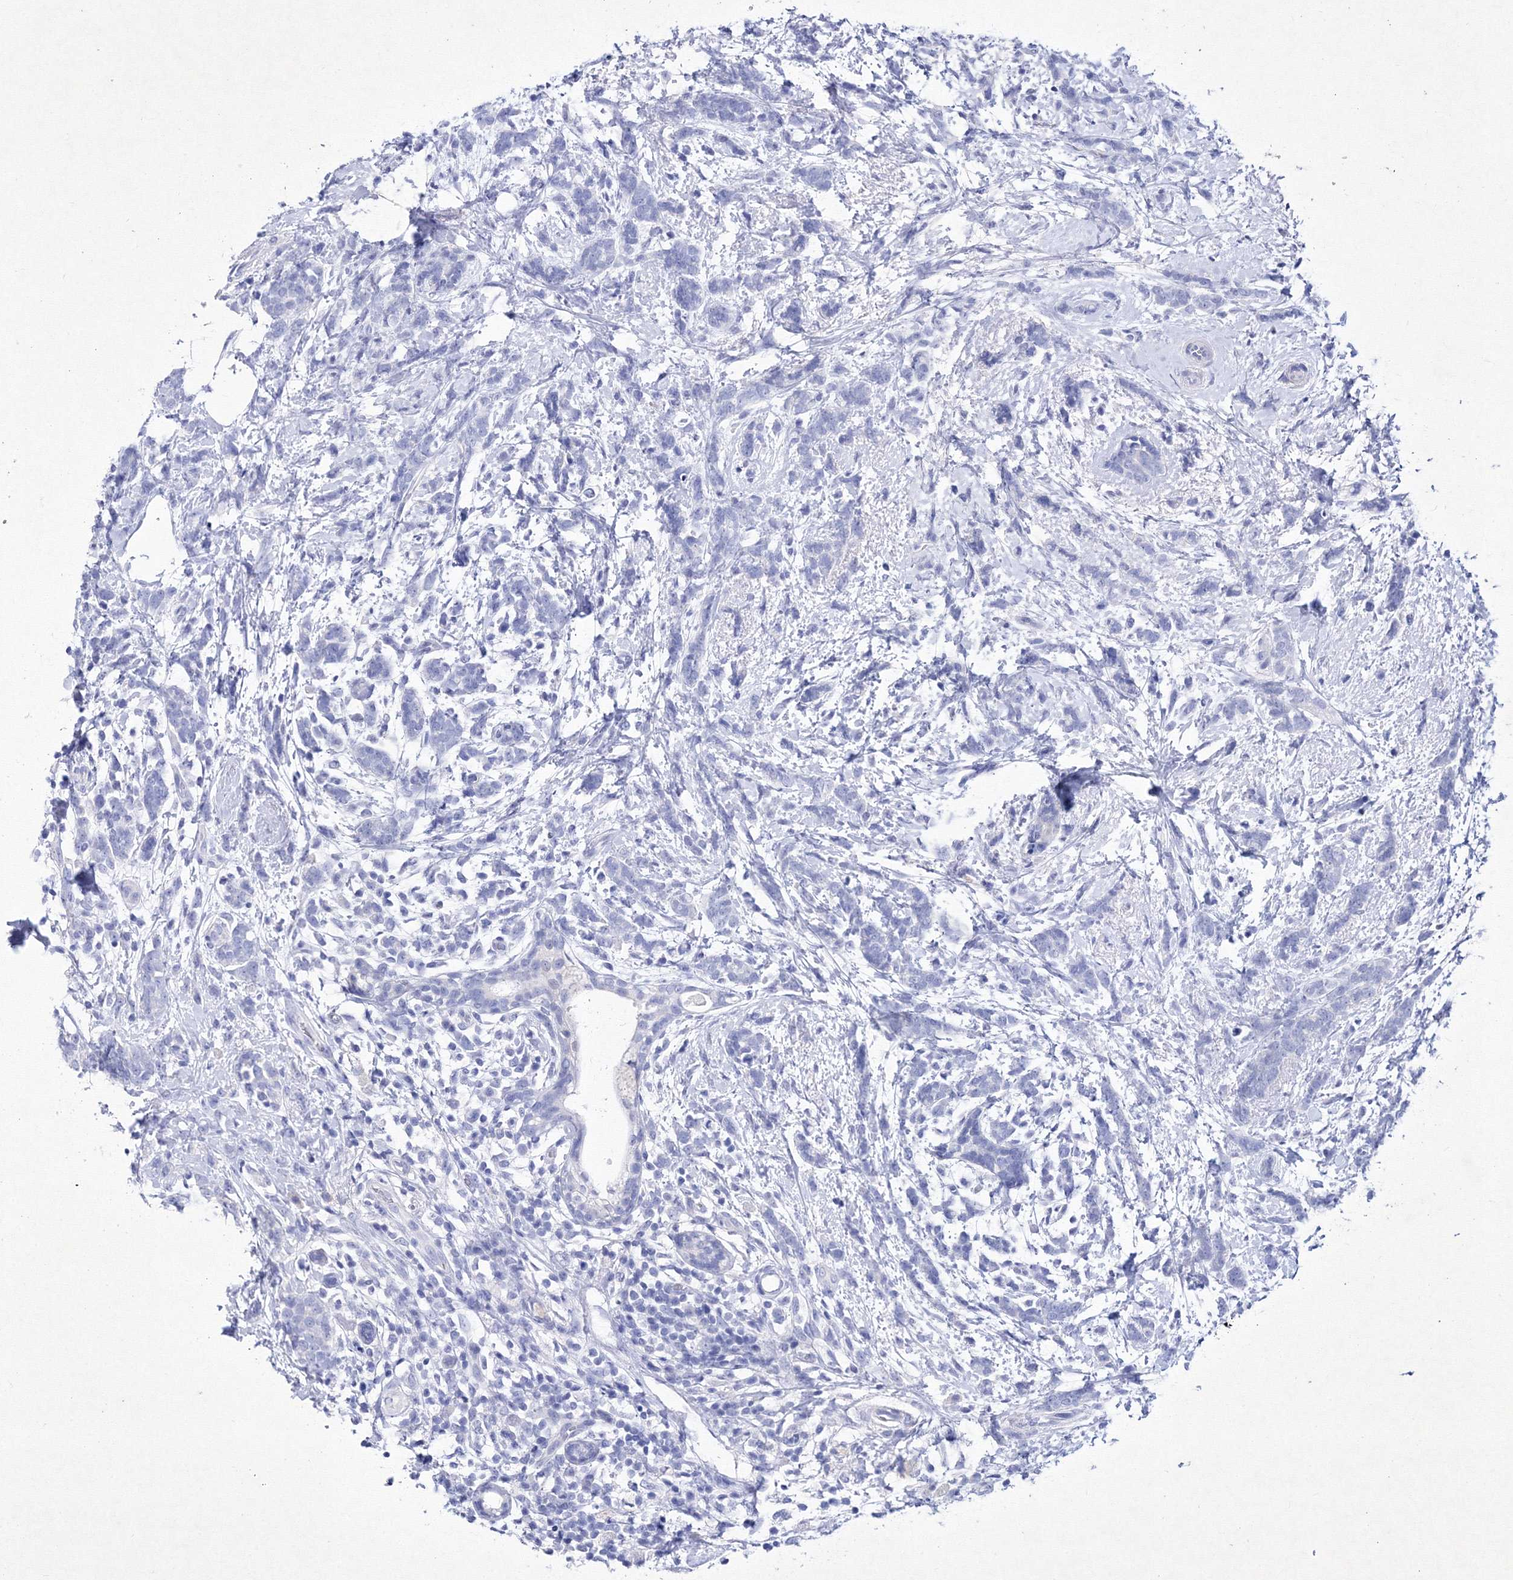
{"staining": {"intensity": "negative", "quantity": "none", "location": "none"}, "tissue": "breast cancer", "cell_type": "Tumor cells", "image_type": "cancer", "snomed": [{"axis": "morphology", "description": "Lobular carcinoma"}, {"axis": "topography", "description": "Breast"}], "caption": "Protein analysis of breast lobular carcinoma demonstrates no significant staining in tumor cells. (IHC, brightfield microscopy, high magnification).", "gene": "GPN1", "patient": {"sex": "female", "age": 58}}